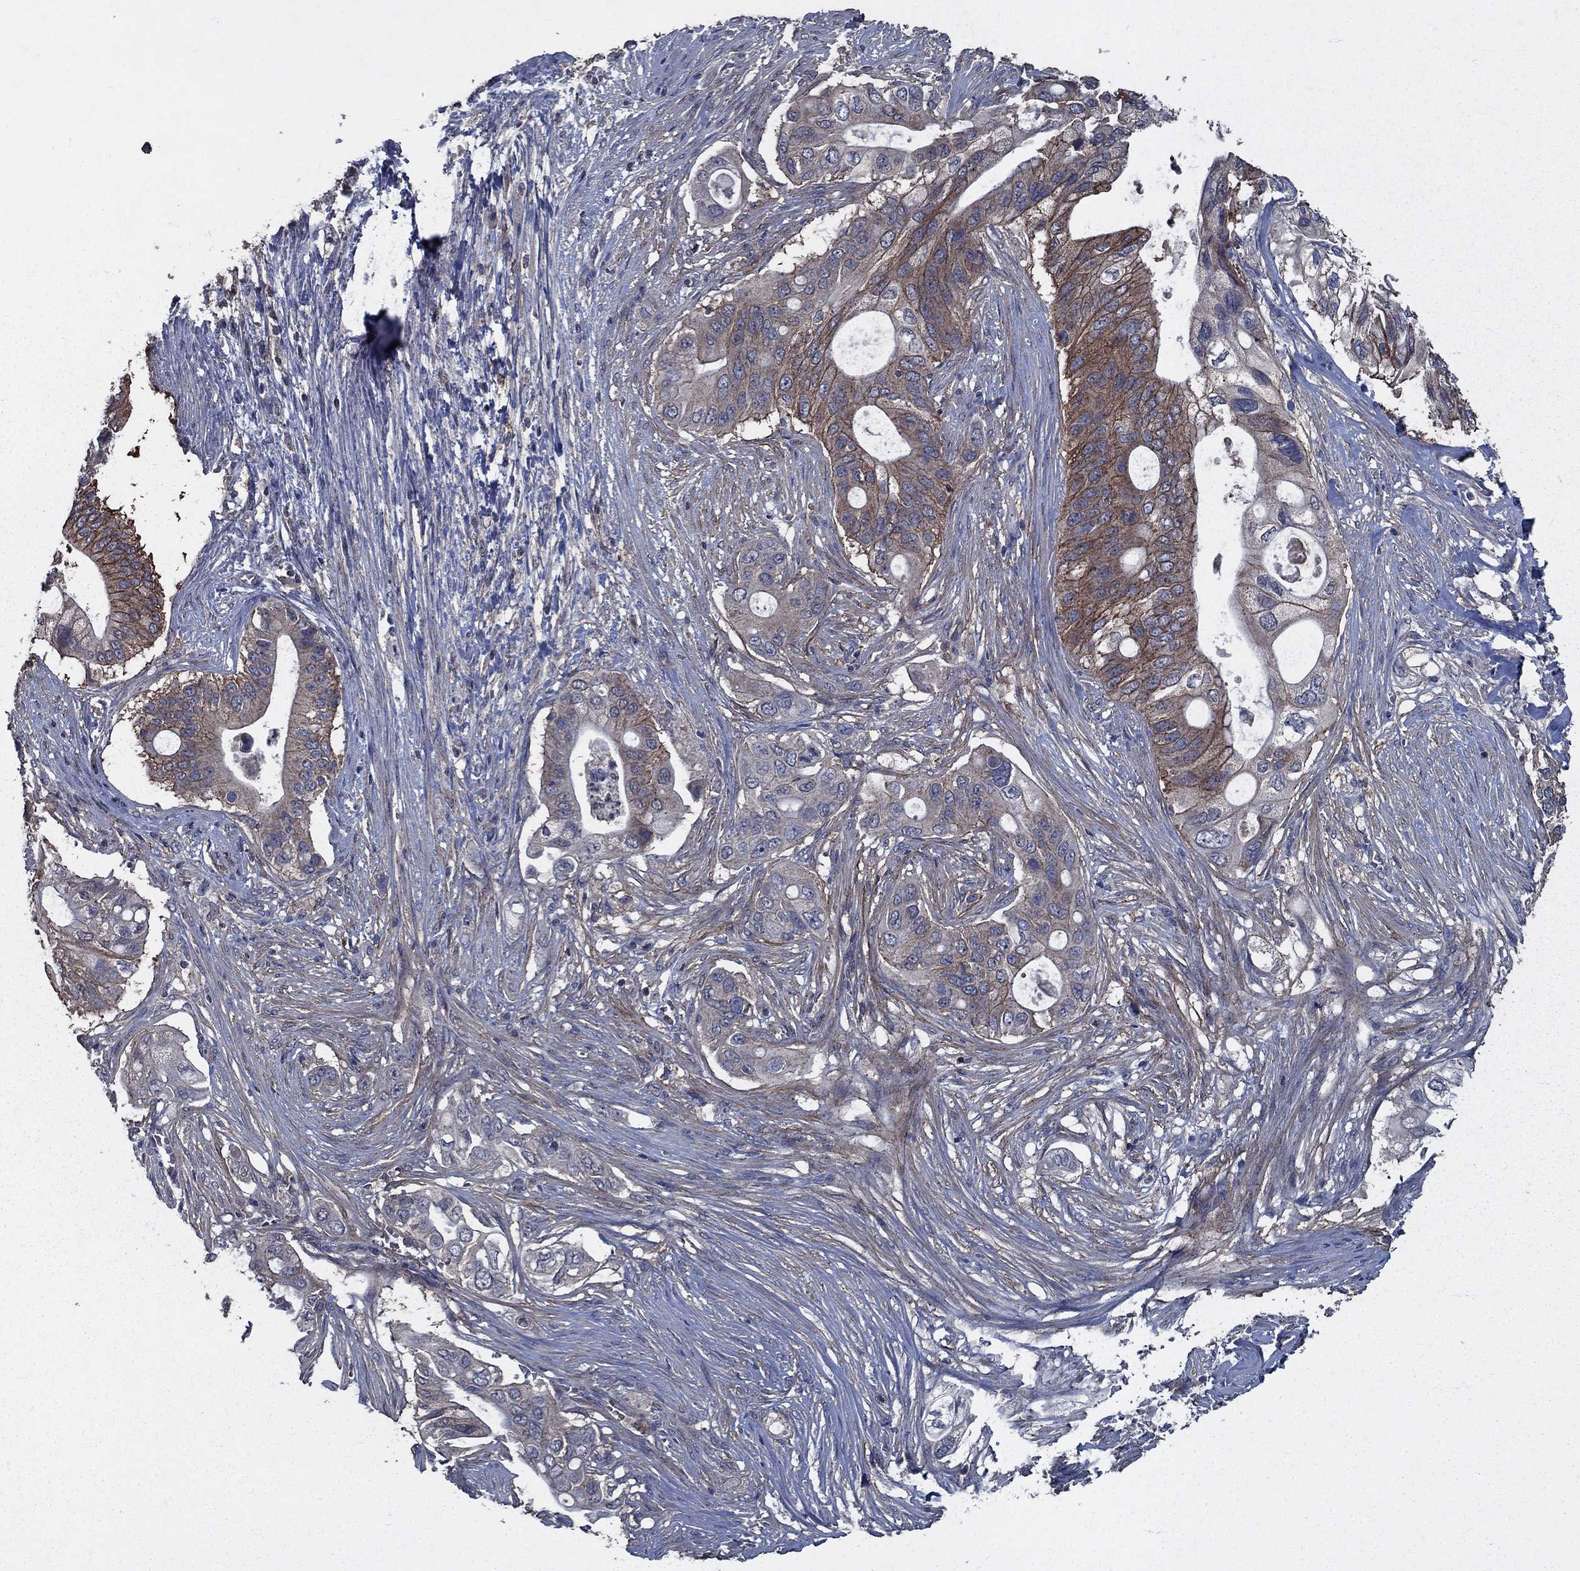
{"staining": {"intensity": "strong", "quantity": "25%-75%", "location": "cytoplasmic/membranous"}, "tissue": "pancreatic cancer", "cell_type": "Tumor cells", "image_type": "cancer", "snomed": [{"axis": "morphology", "description": "Adenocarcinoma, NOS"}, {"axis": "topography", "description": "Pancreas"}], "caption": "Immunohistochemistry (IHC) photomicrograph of human pancreatic adenocarcinoma stained for a protein (brown), which displays high levels of strong cytoplasmic/membranous positivity in approximately 25%-75% of tumor cells.", "gene": "SLC44A1", "patient": {"sex": "female", "age": 72}}